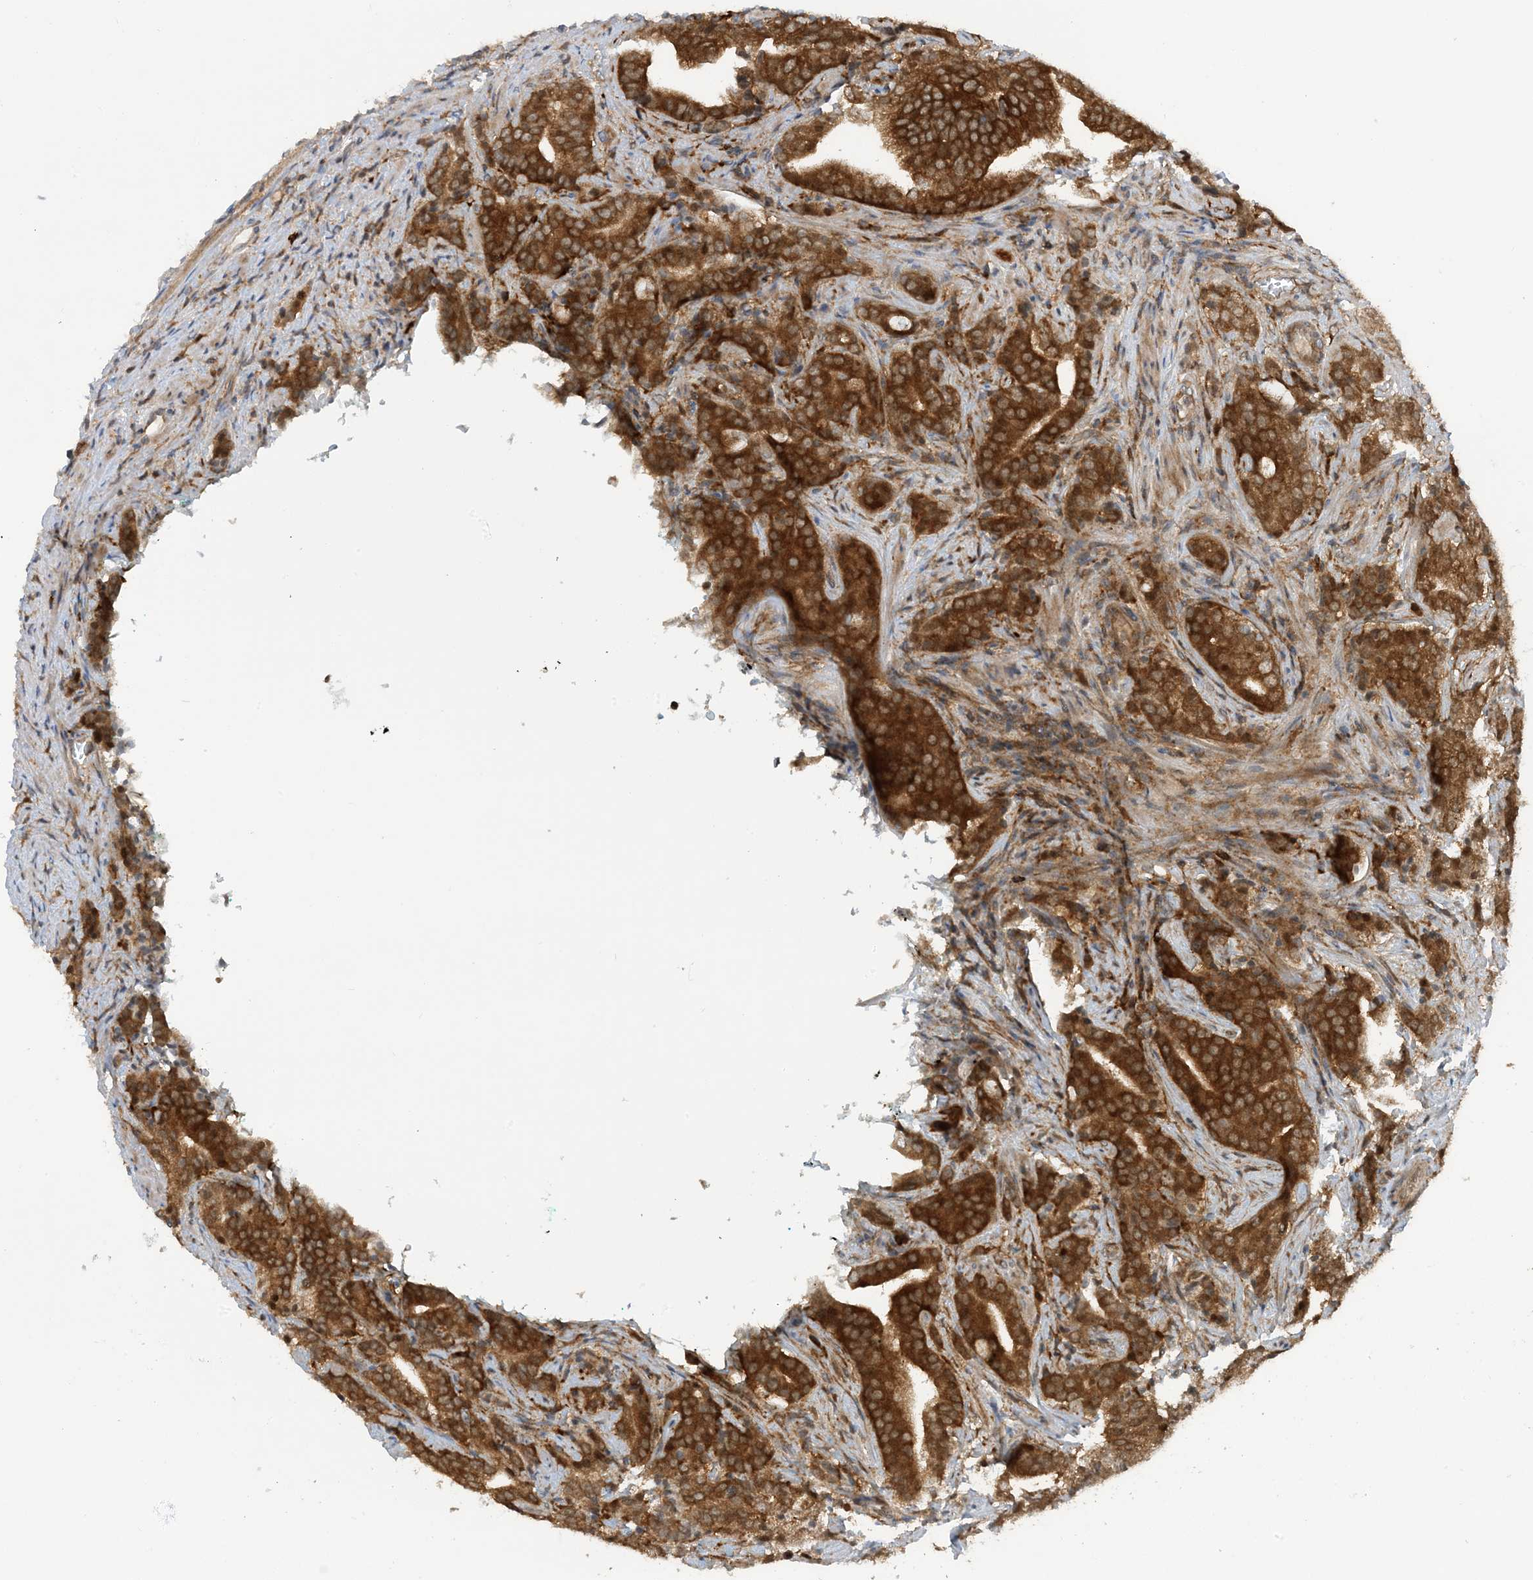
{"staining": {"intensity": "strong", "quantity": ">75%", "location": "cytoplasmic/membranous"}, "tissue": "prostate cancer", "cell_type": "Tumor cells", "image_type": "cancer", "snomed": [{"axis": "morphology", "description": "Adenocarcinoma, High grade"}, {"axis": "topography", "description": "Prostate"}], "caption": "High-magnification brightfield microscopy of prostate cancer (adenocarcinoma (high-grade)) stained with DAB (3,3'-diaminobenzidine) (brown) and counterstained with hematoxylin (blue). tumor cells exhibit strong cytoplasmic/membranous positivity is identified in about>75% of cells.", "gene": "STAM2", "patient": {"sex": "male", "age": 57}}